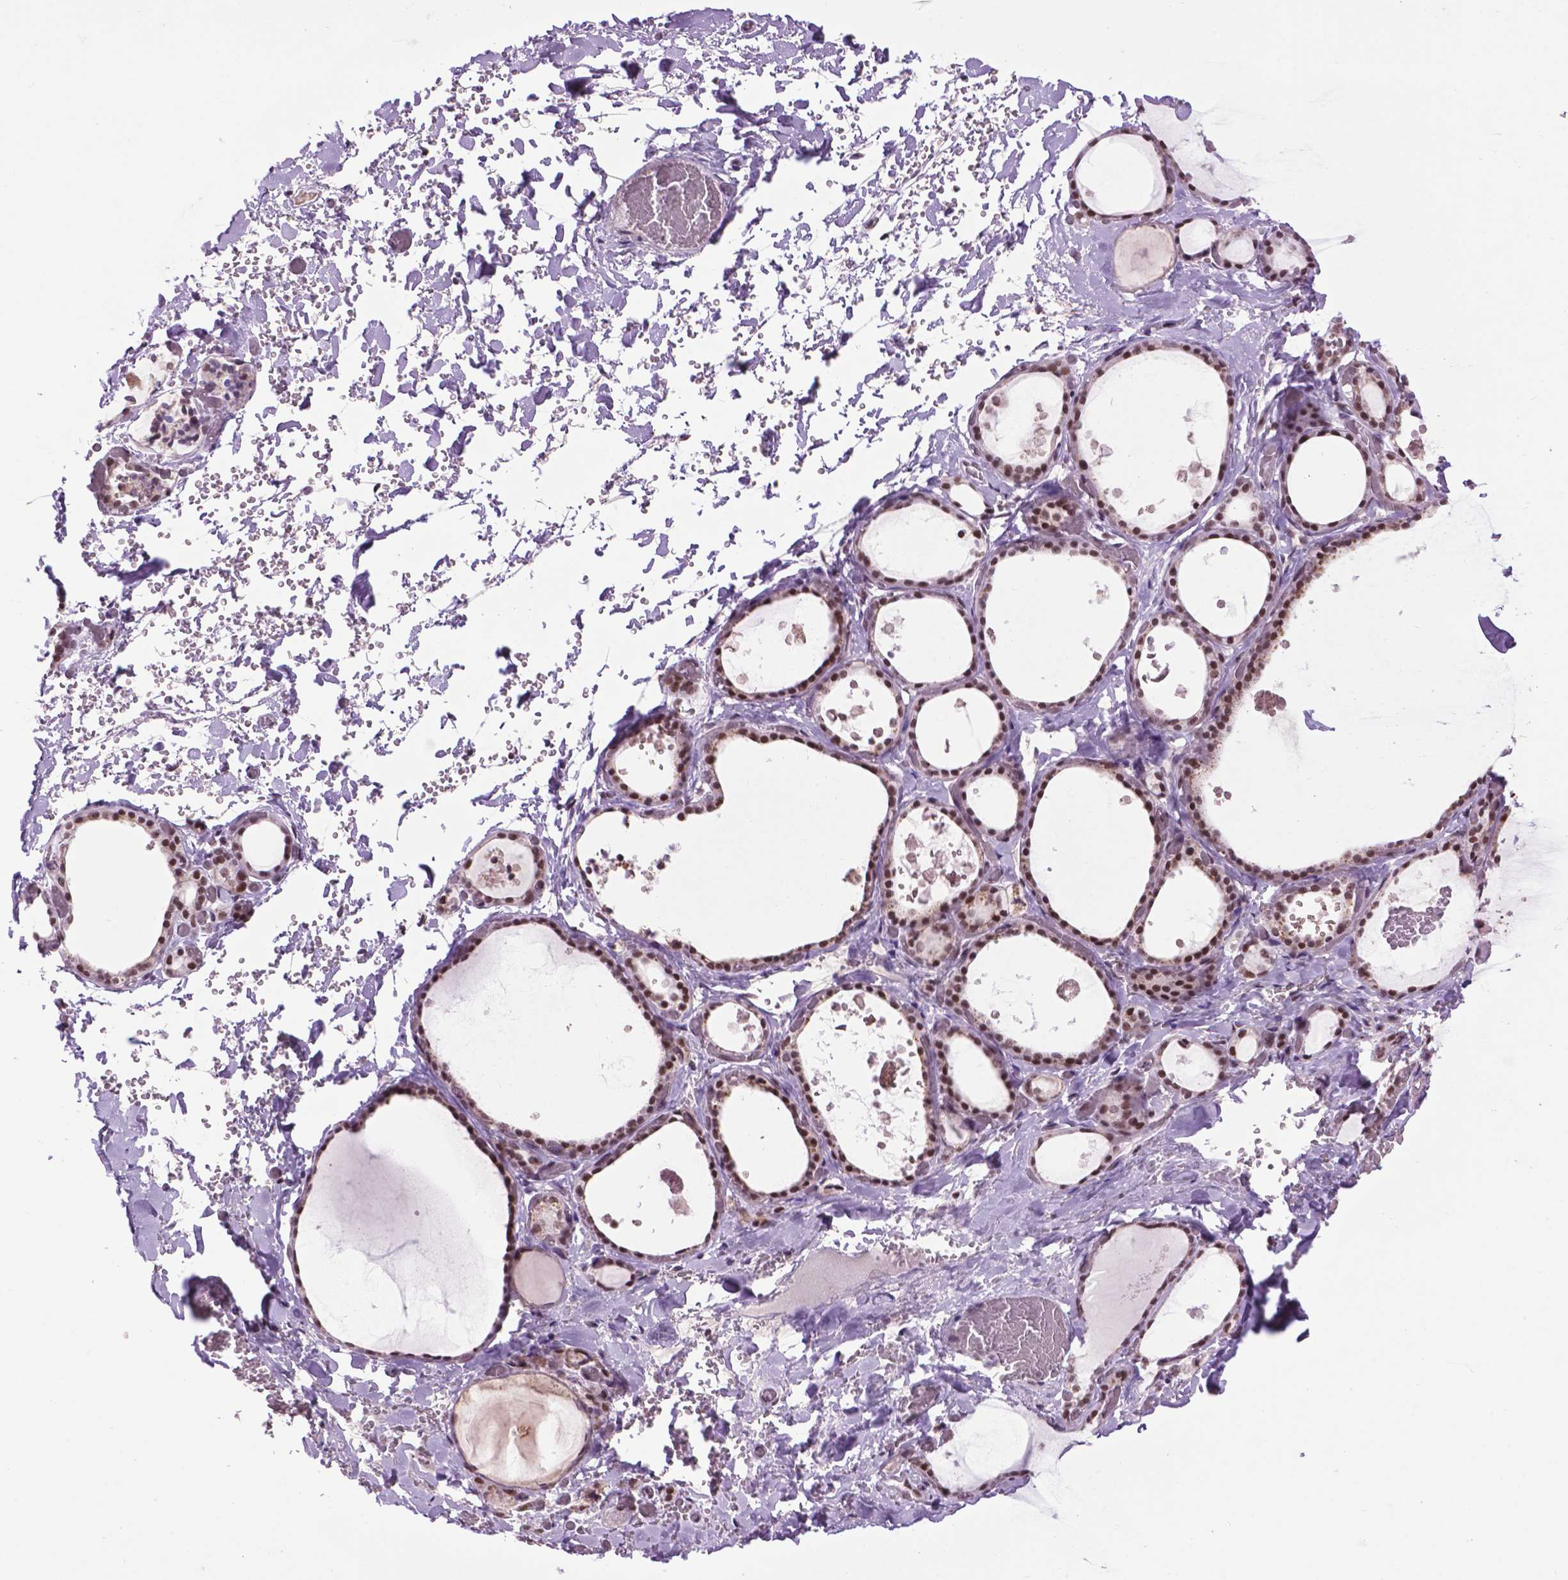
{"staining": {"intensity": "strong", "quantity": ">75%", "location": "nuclear"}, "tissue": "thyroid gland", "cell_type": "Glandular cells", "image_type": "normal", "snomed": [{"axis": "morphology", "description": "Normal tissue, NOS"}, {"axis": "topography", "description": "Thyroid gland"}], "caption": "Thyroid gland stained with IHC demonstrates strong nuclear positivity in approximately >75% of glandular cells.", "gene": "EAF1", "patient": {"sex": "female", "age": 56}}